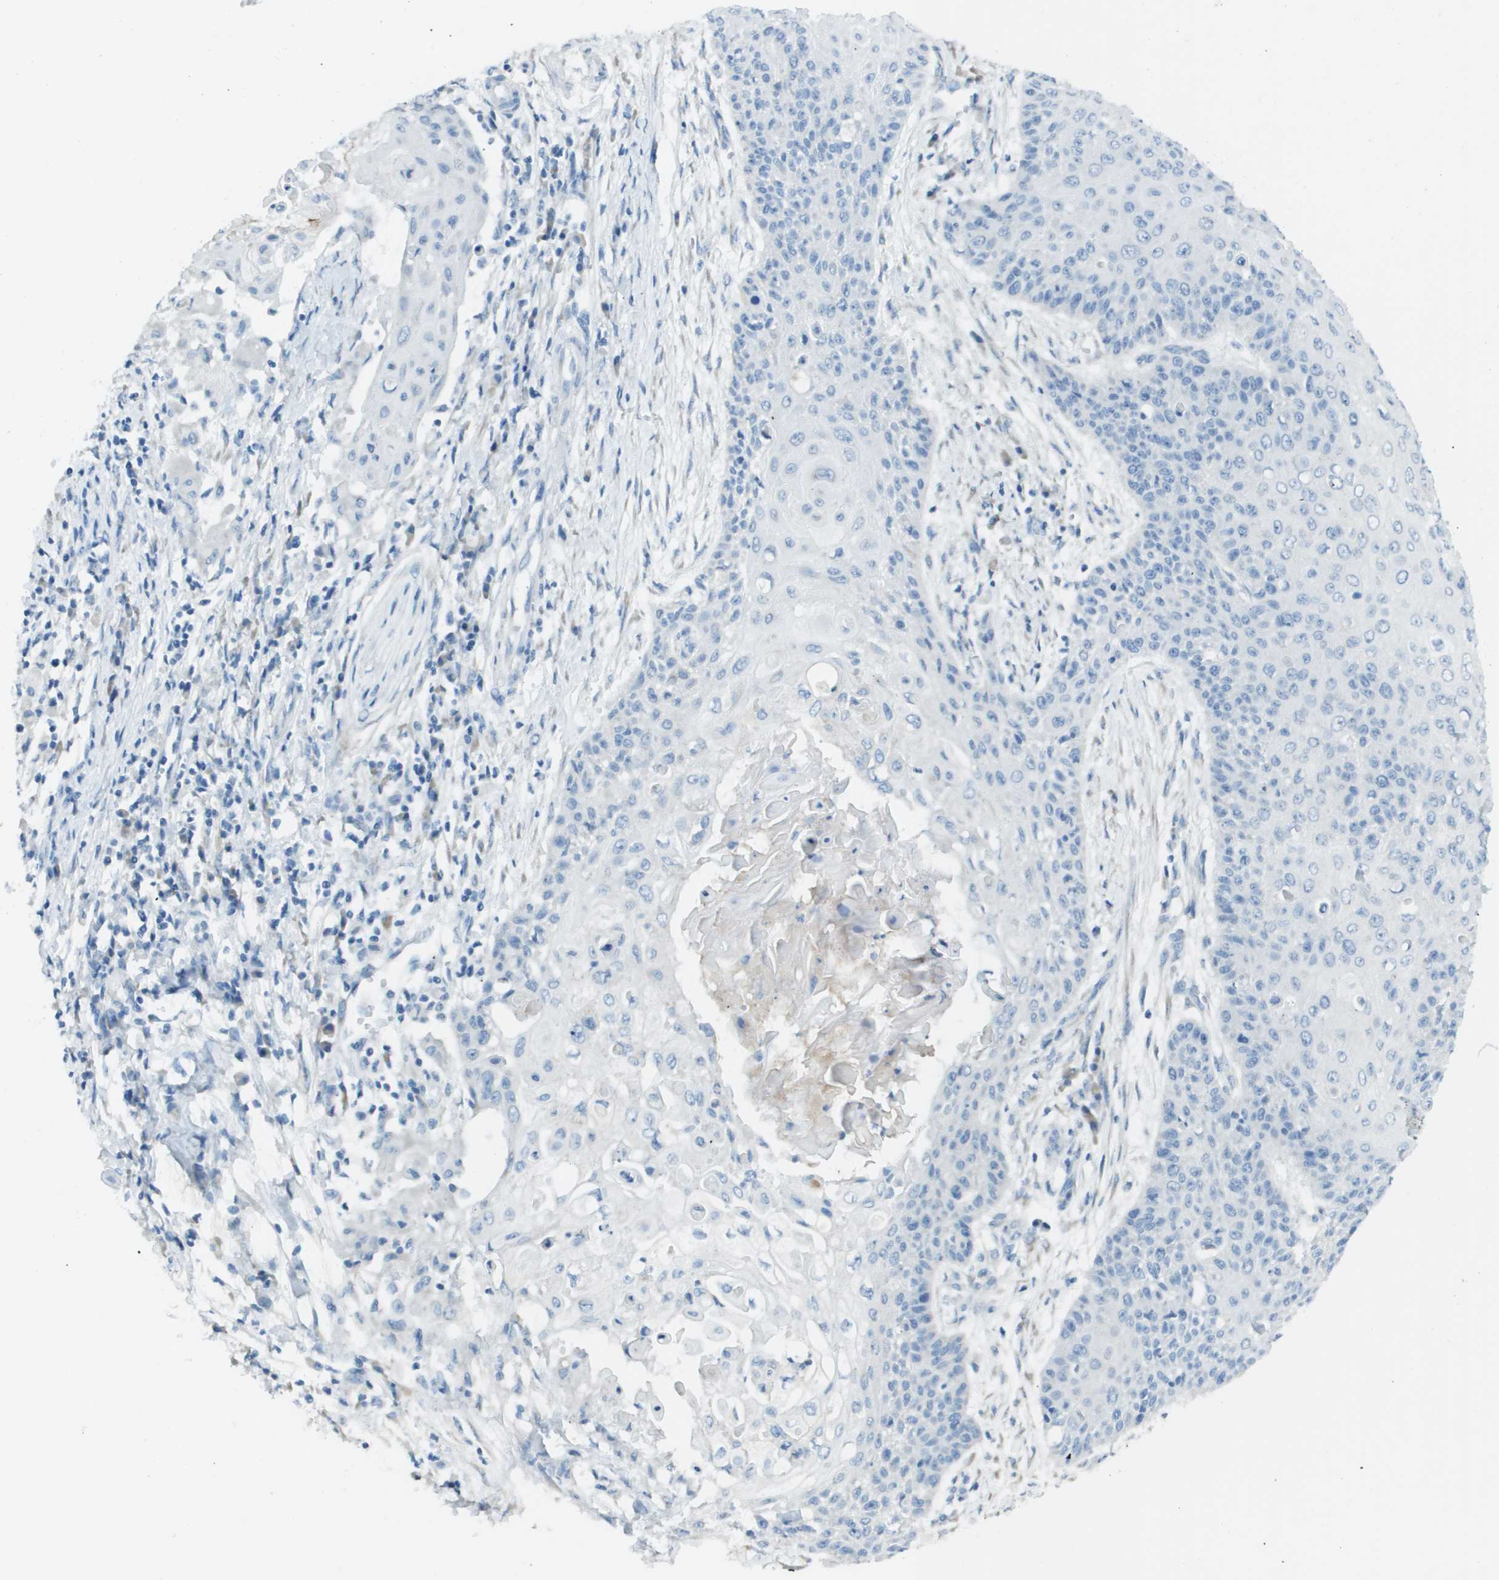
{"staining": {"intensity": "negative", "quantity": "none", "location": "none"}, "tissue": "cervical cancer", "cell_type": "Tumor cells", "image_type": "cancer", "snomed": [{"axis": "morphology", "description": "Squamous cell carcinoma, NOS"}, {"axis": "topography", "description": "Cervix"}], "caption": "DAB immunohistochemical staining of squamous cell carcinoma (cervical) displays no significant positivity in tumor cells.", "gene": "PTGDR2", "patient": {"sex": "female", "age": 39}}